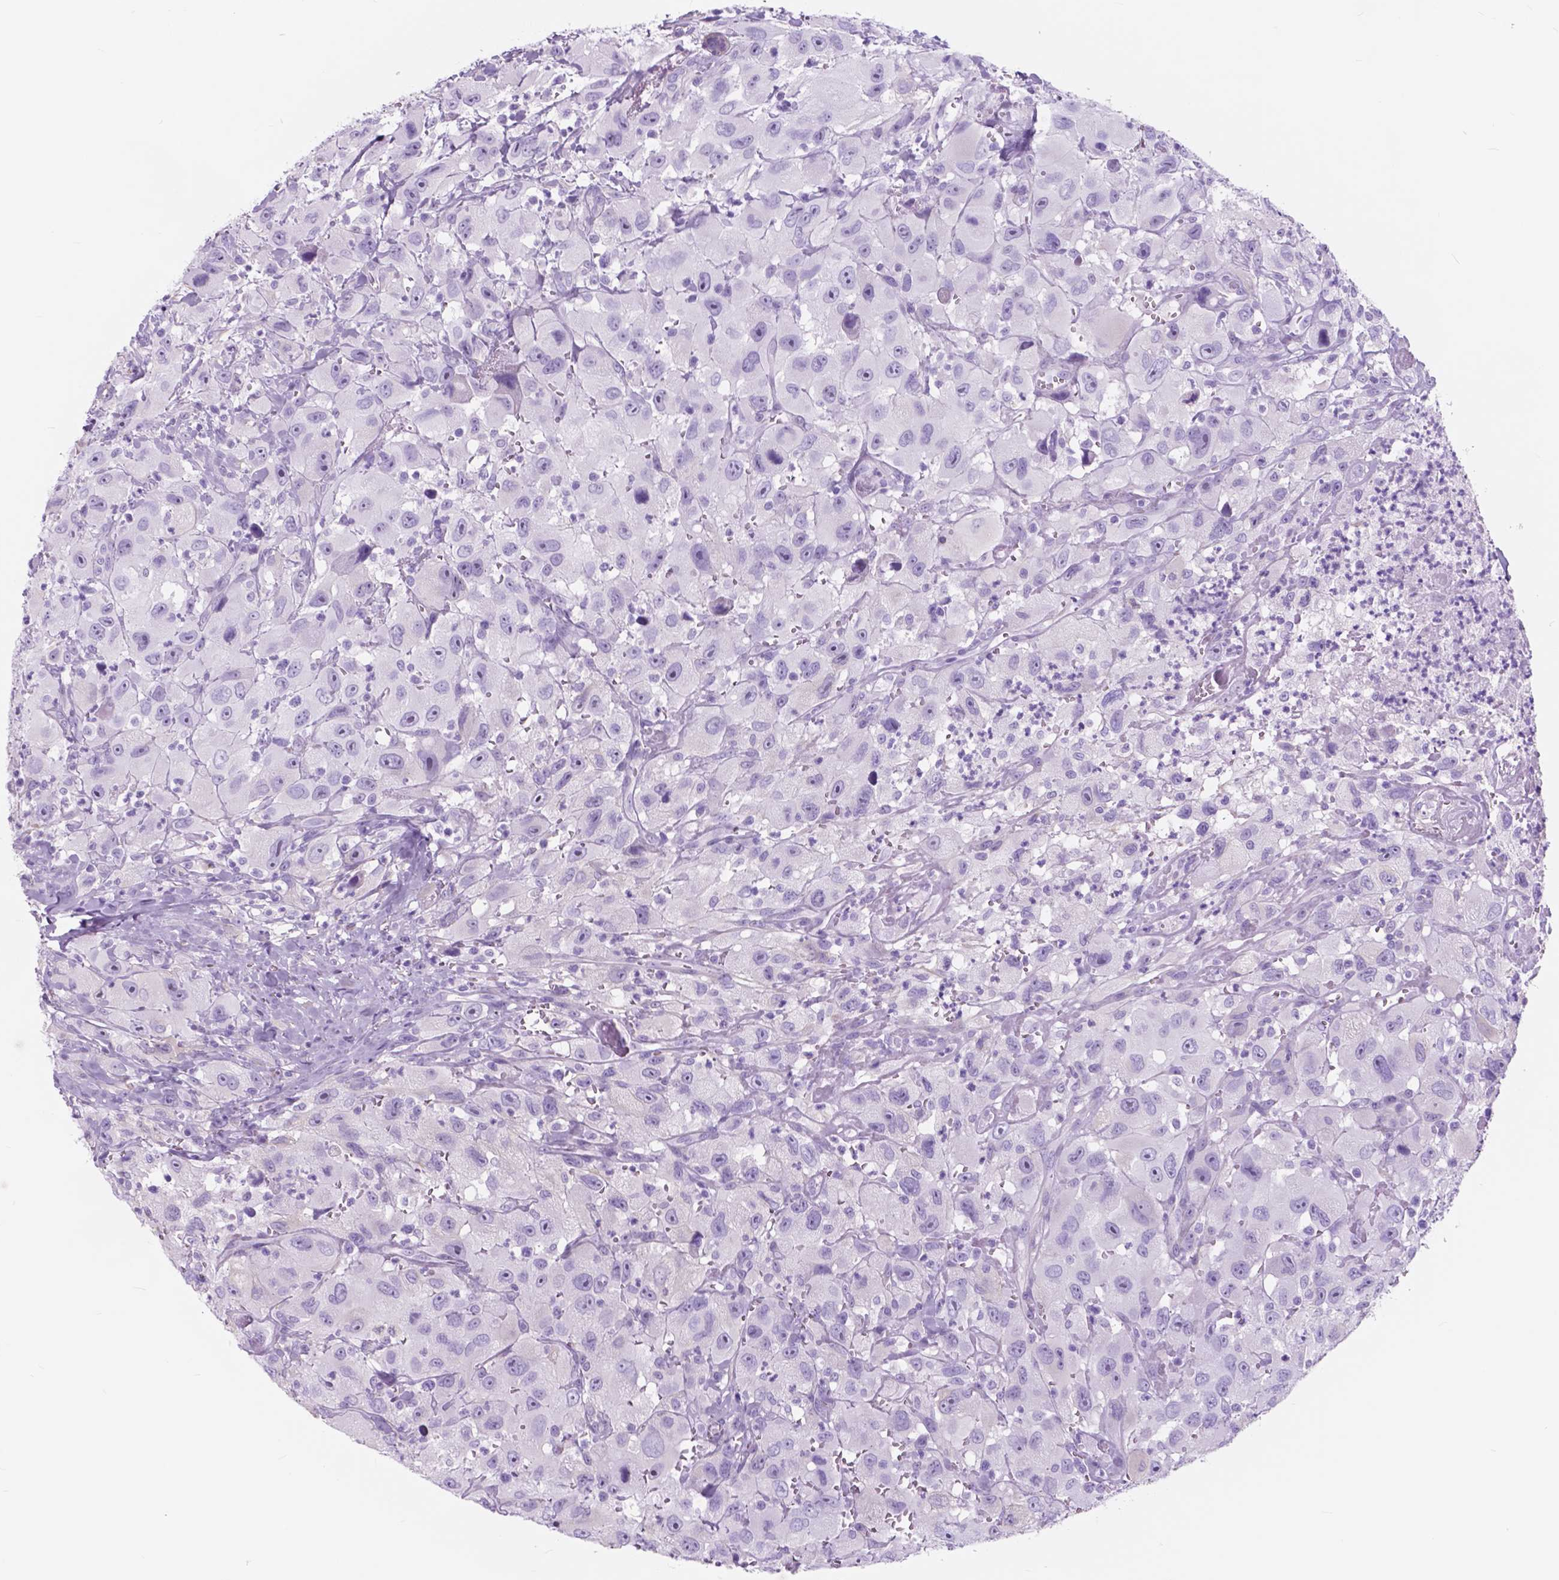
{"staining": {"intensity": "negative", "quantity": "none", "location": "none"}, "tissue": "head and neck cancer", "cell_type": "Tumor cells", "image_type": "cancer", "snomed": [{"axis": "morphology", "description": "Squamous cell carcinoma, NOS"}, {"axis": "morphology", "description": "Squamous cell carcinoma, metastatic, NOS"}, {"axis": "topography", "description": "Oral tissue"}, {"axis": "topography", "description": "Head-Neck"}], "caption": "Immunohistochemistry photomicrograph of neoplastic tissue: head and neck squamous cell carcinoma stained with DAB demonstrates no significant protein positivity in tumor cells.", "gene": "FXYD2", "patient": {"sex": "female", "age": 85}}